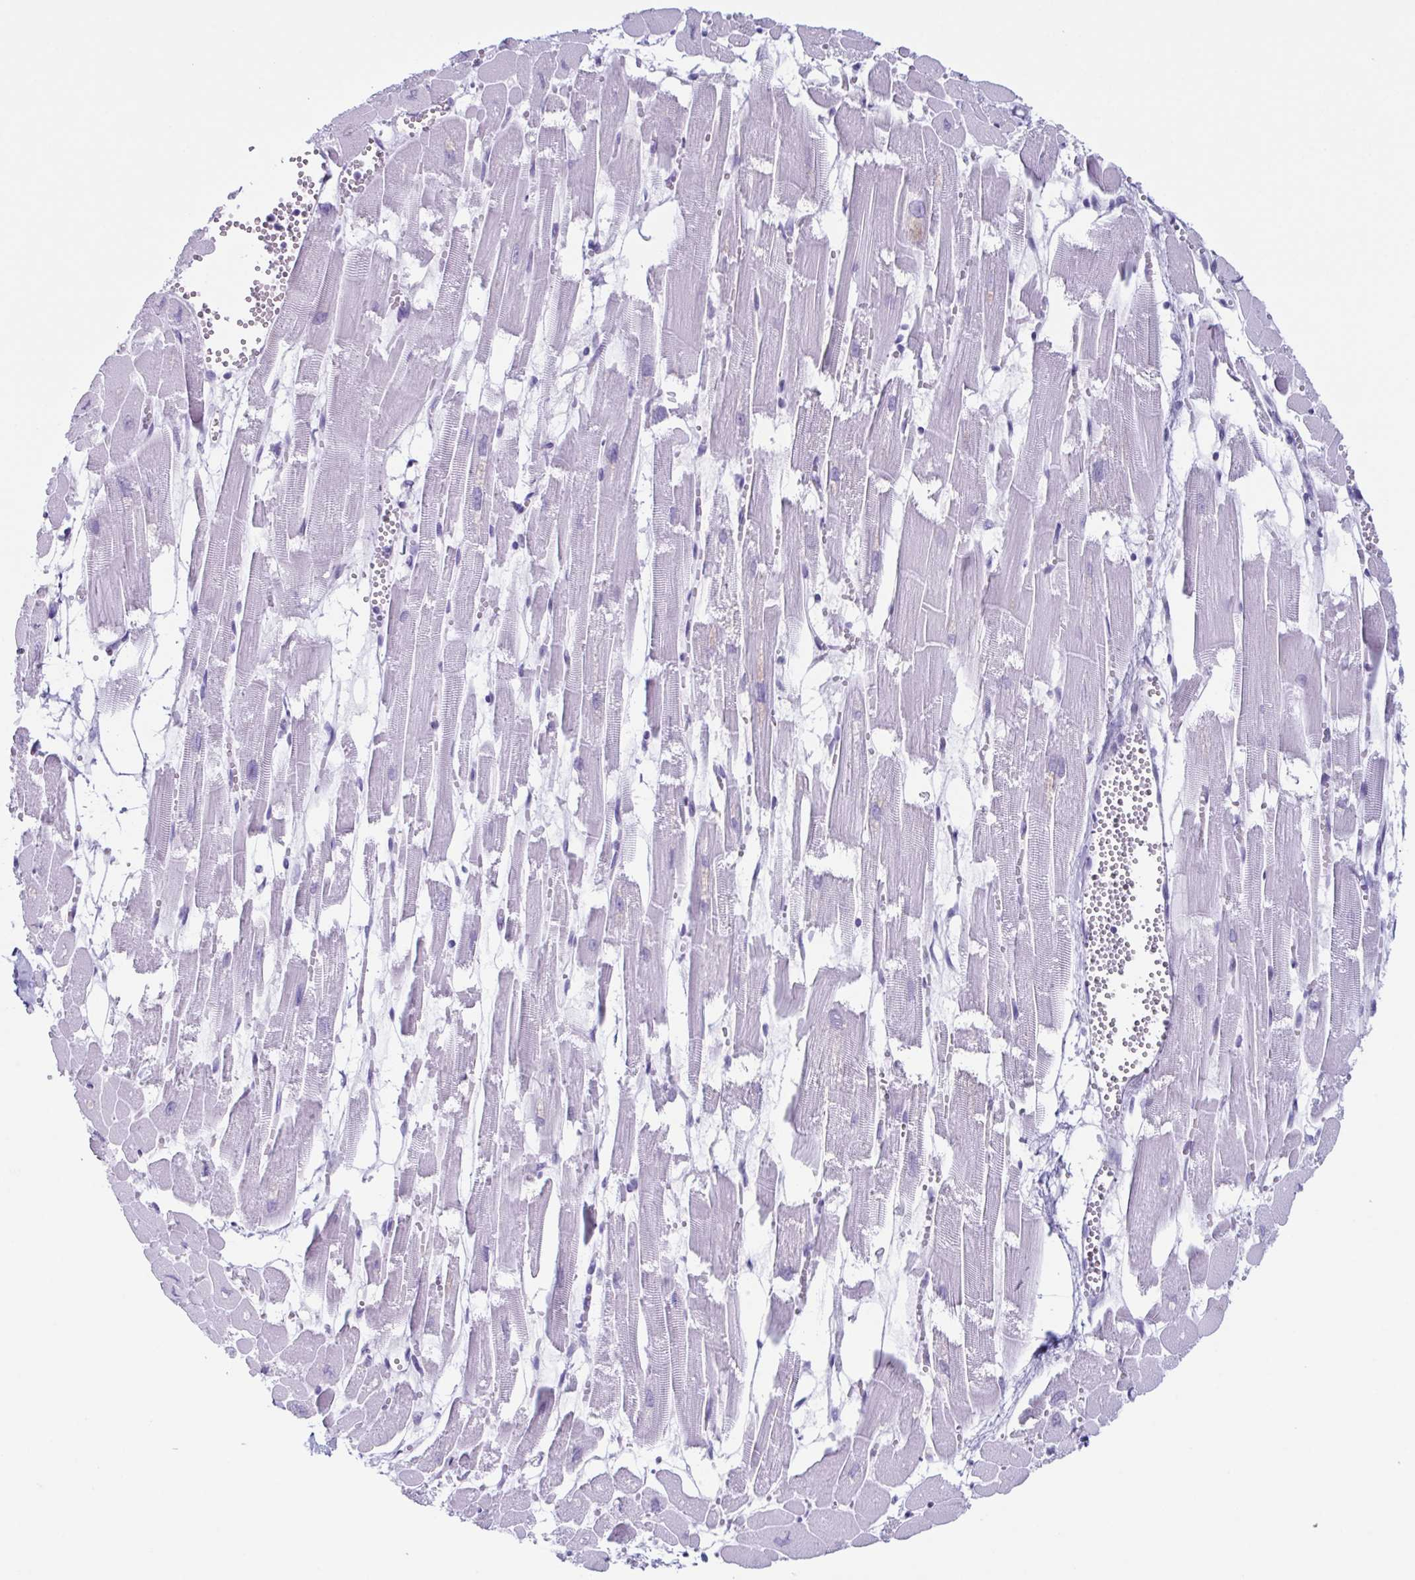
{"staining": {"intensity": "negative", "quantity": "none", "location": "none"}, "tissue": "heart muscle", "cell_type": "Cardiomyocytes", "image_type": "normal", "snomed": [{"axis": "morphology", "description": "Normal tissue, NOS"}, {"axis": "topography", "description": "Heart"}], "caption": "DAB (3,3'-diaminobenzidine) immunohistochemical staining of normal human heart muscle demonstrates no significant staining in cardiomyocytes. (DAB IHC visualized using brightfield microscopy, high magnification).", "gene": "ENKUR", "patient": {"sex": "female", "age": 52}}